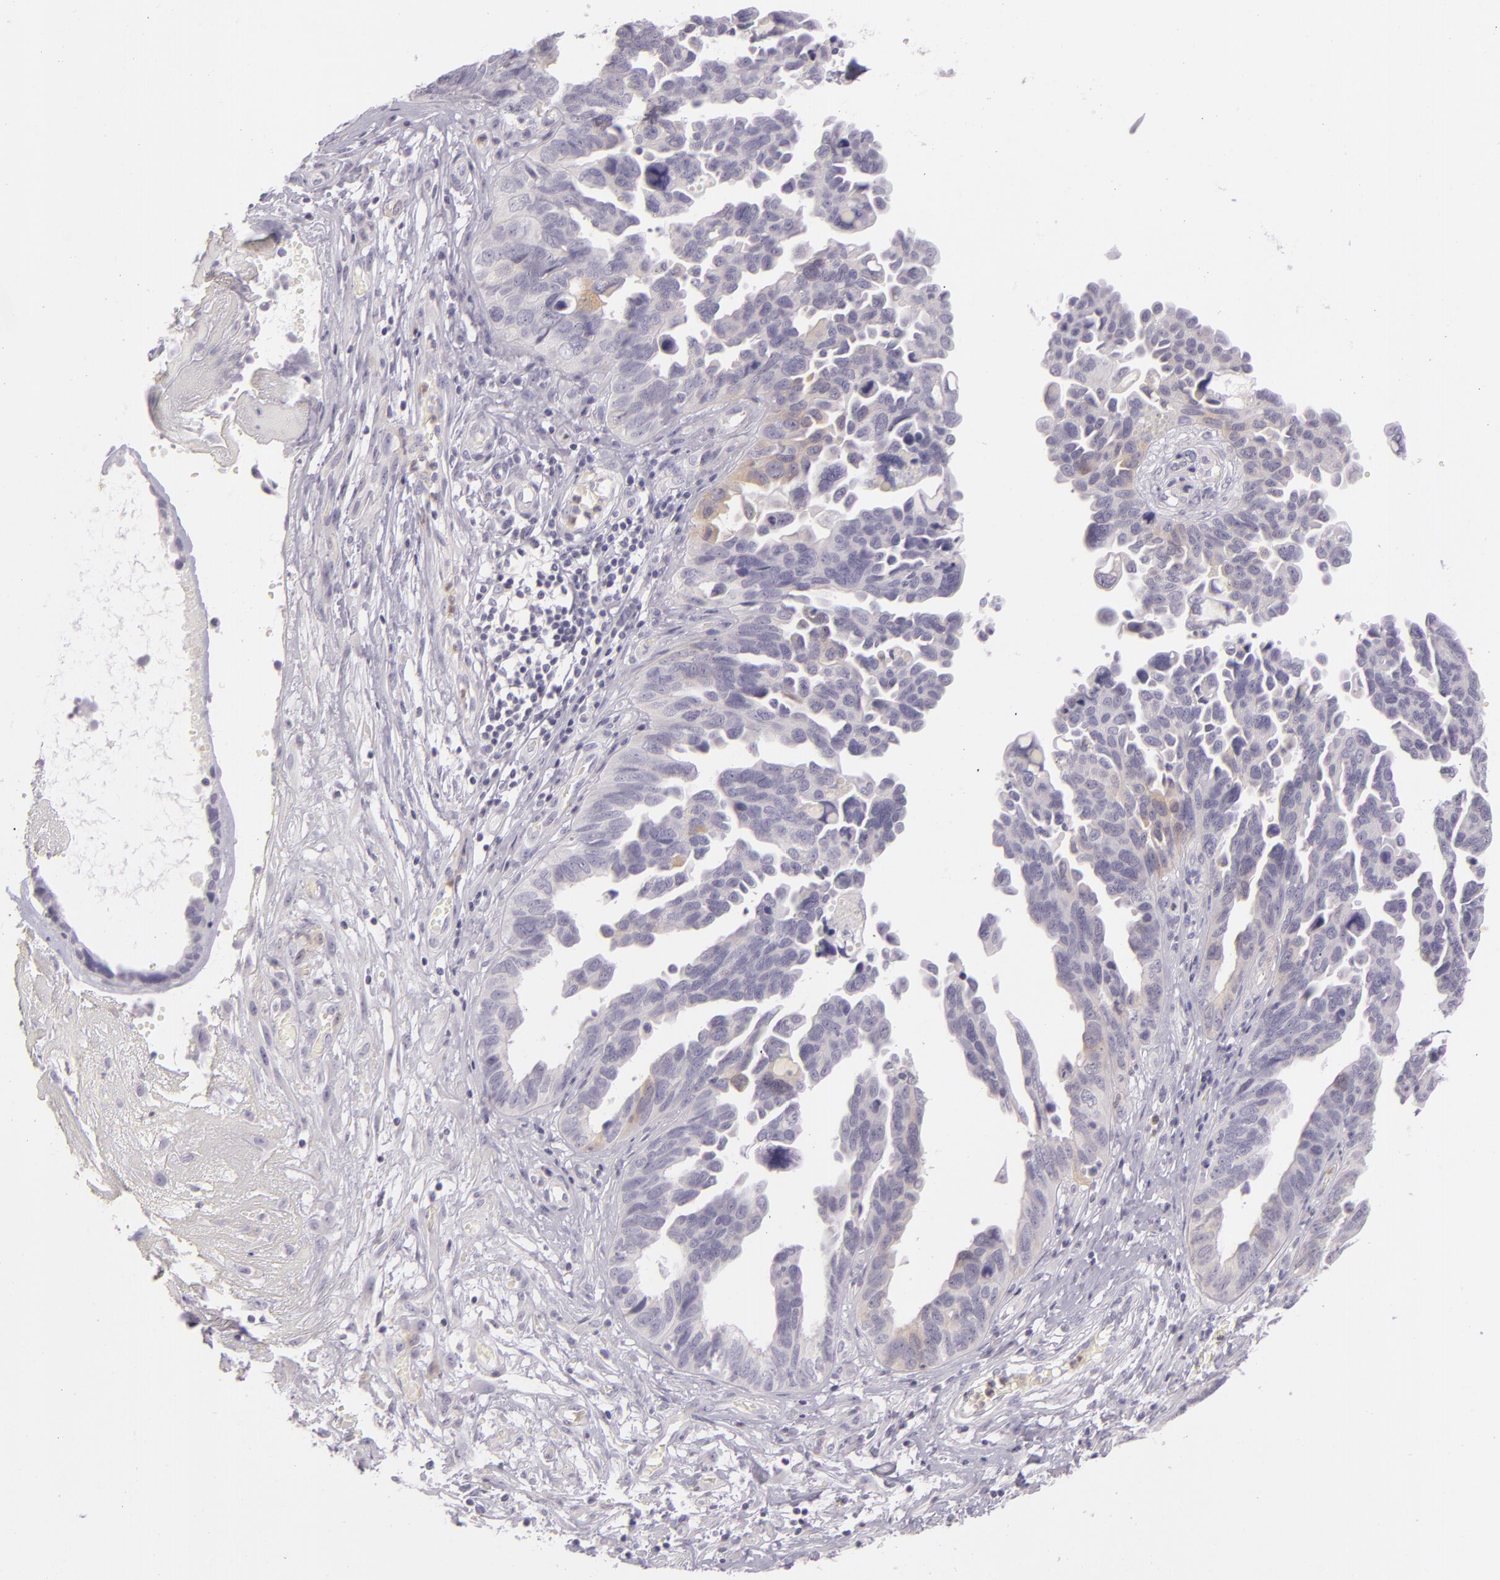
{"staining": {"intensity": "negative", "quantity": "none", "location": "none"}, "tissue": "ovarian cancer", "cell_type": "Tumor cells", "image_type": "cancer", "snomed": [{"axis": "morphology", "description": "Cystadenocarcinoma, serous, NOS"}, {"axis": "topography", "description": "Ovary"}], "caption": "Immunohistochemistry histopathology image of ovarian cancer (serous cystadenocarcinoma) stained for a protein (brown), which exhibits no staining in tumor cells.", "gene": "CBS", "patient": {"sex": "female", "age": 64}}